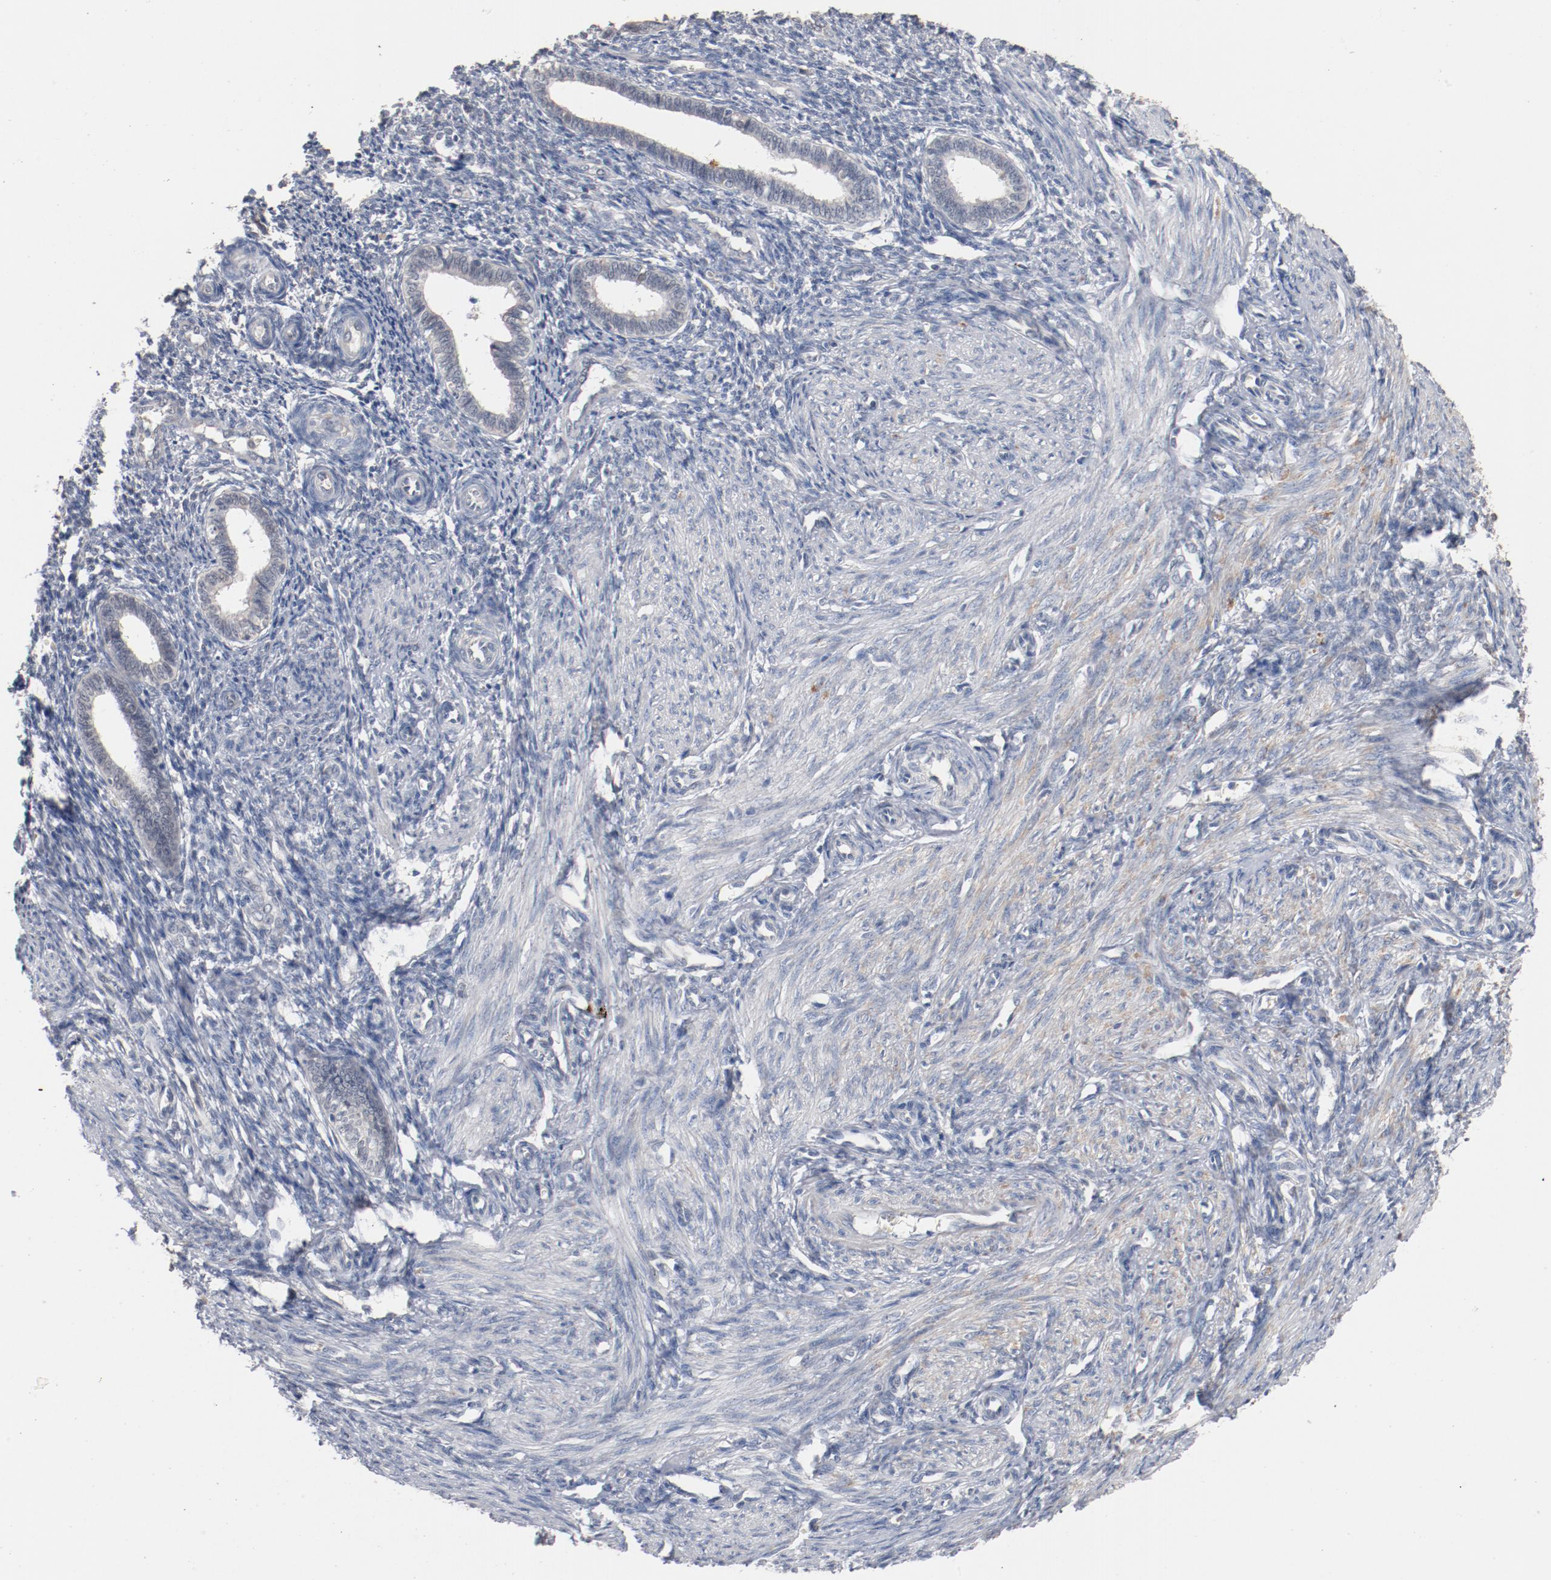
{"staining": {"intensity": "weak", "quantity": "25%-75%", "location": "nuclear"}, "tissue": "endometrium", "cell_type": "Cells in endometrial stroma", "image_type": "normal", "snomed": [{"axis": "morphology", "description": "Normal tissue, NOS"}, {"axis": "topography", "description": "Endometrium"}], "caption": "This histopathology image exhibits immunohistochemistry (IHC) staining of unremarkable endometrium, with low weak nuclear staining in about 25%-75% of cells in endometrial stroma.", "gene": "ERICH1", "patient": {"sex": "female", "age": 27}}